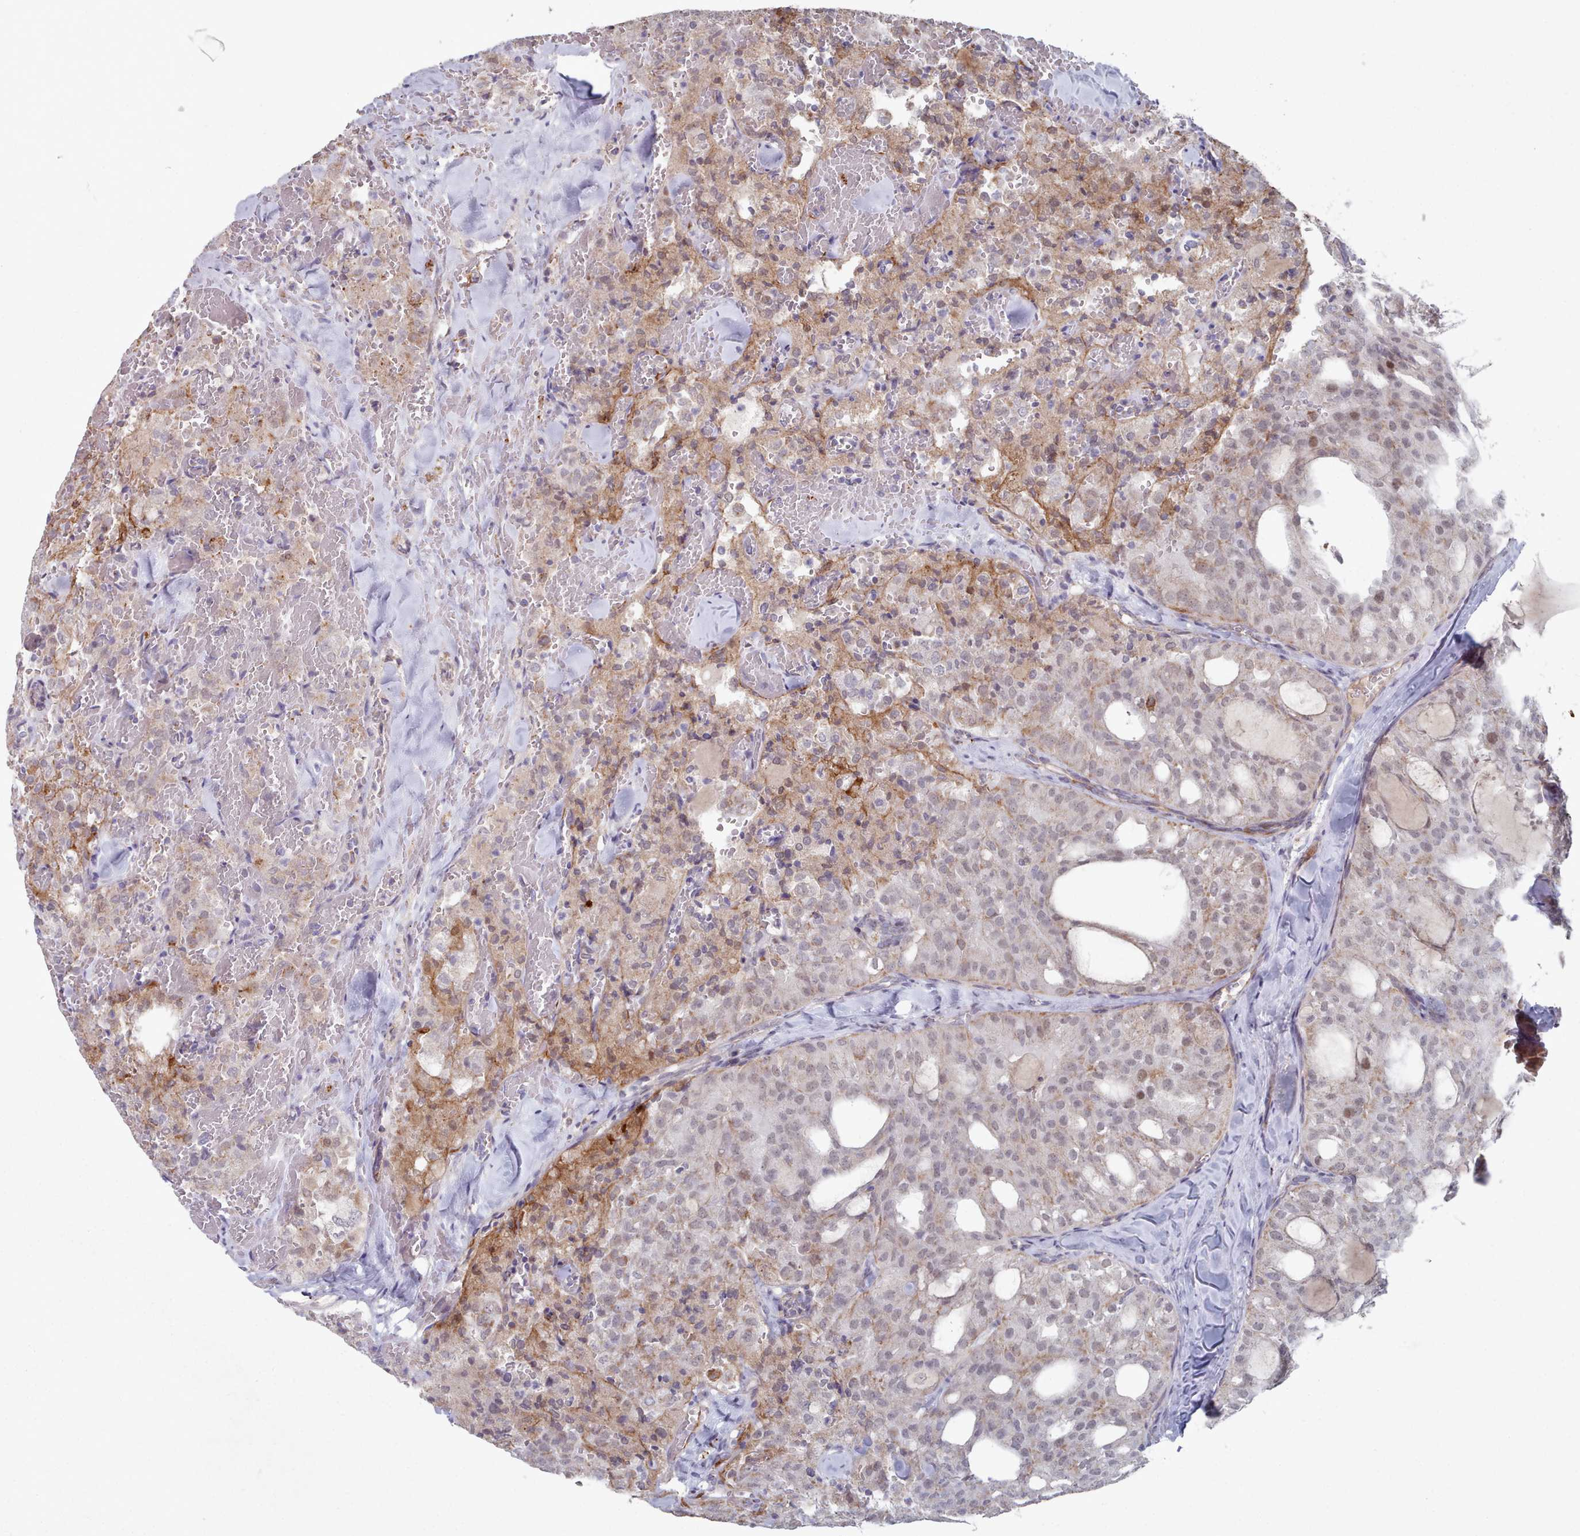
{"staining": {"intensity": "weak", "quantity": "<25%", "location": "nuclear"}, "tissue": "thyroid cancer", "cell_type": "Tumor cells", "image_type": "cancer", "snomed": [{"axis": "morphology", "description": "Follicular adenoma carcinoma, NOS"}, {"axis": "topography", "description": "Thyroid gland"}], "caption": "Tumor cells are negative for brown protein staining in thyroid cancer (follicular adenoma carcinoma). Brightfield microscopy of immunohistochemistry (IHC) stained with DAB (3,3'-diaminobenzidine) (brown) and hematoxylin (blue), captured at high magnification.", "gene": "TRARG1", "patient": {"sex": "male", "age": 75}}